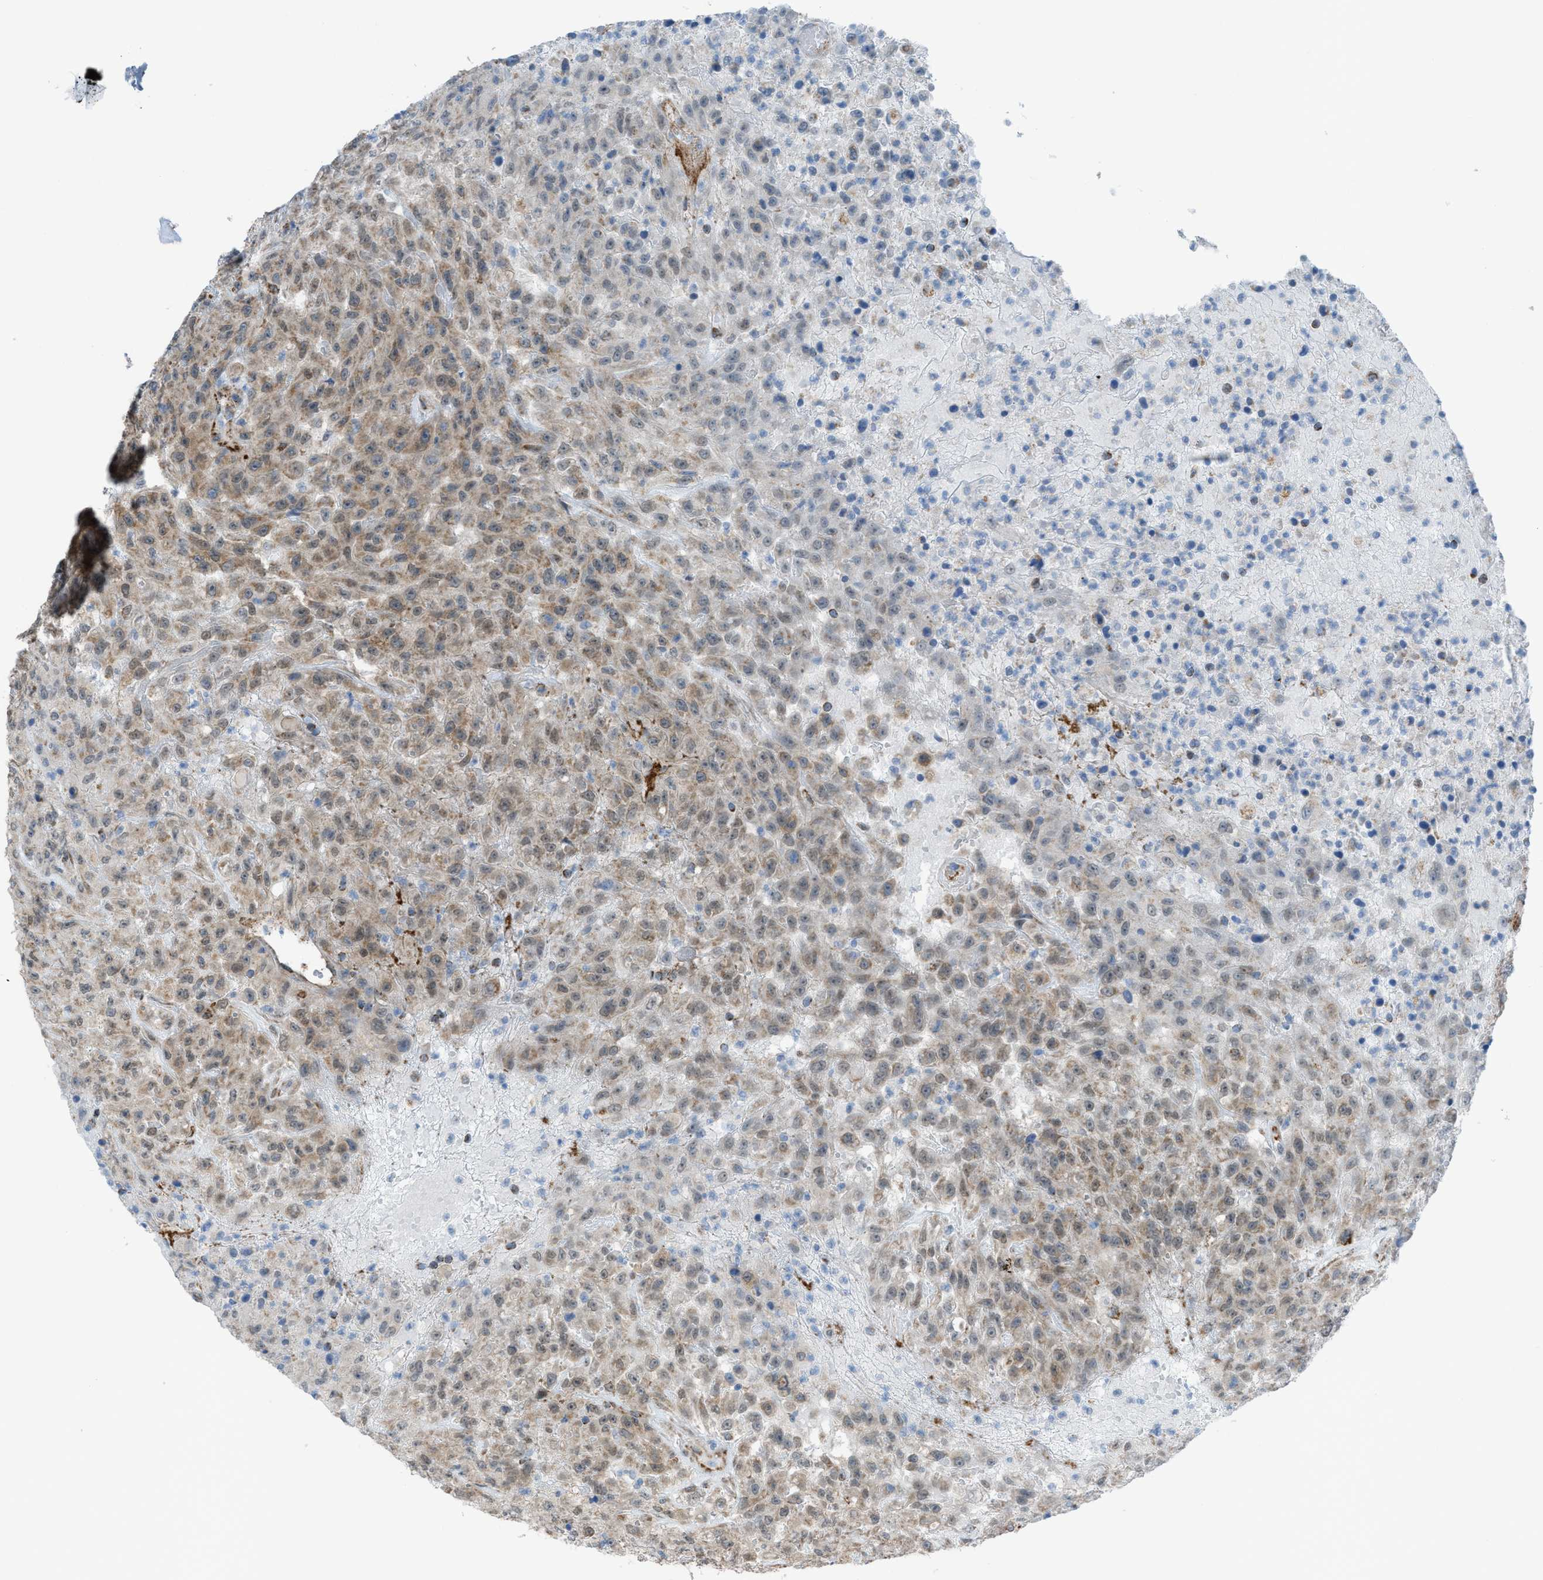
{"staining": {"intensity": "moderate", "quantity": ">75%", "location": "cytoplasmic/membranous,nuclear"}, "tissue": "urothelial cancer", "cell_type": "Tumor cells", "image_type": "cancer", "snomed": [{"axis": "morphology", "description": "Urothelial carcinoma, High grade"}, {"axis": "topography", "description": "Urinary bladder"}], "caption": "Protein staining displays moderate cytoplasmic/membranous and nuclear expression in approximately >75% of tumor cells in urothelial carcinoma (high-grade).", "gene": "SRM", "patient": {"sex": "male", "age": 46}}